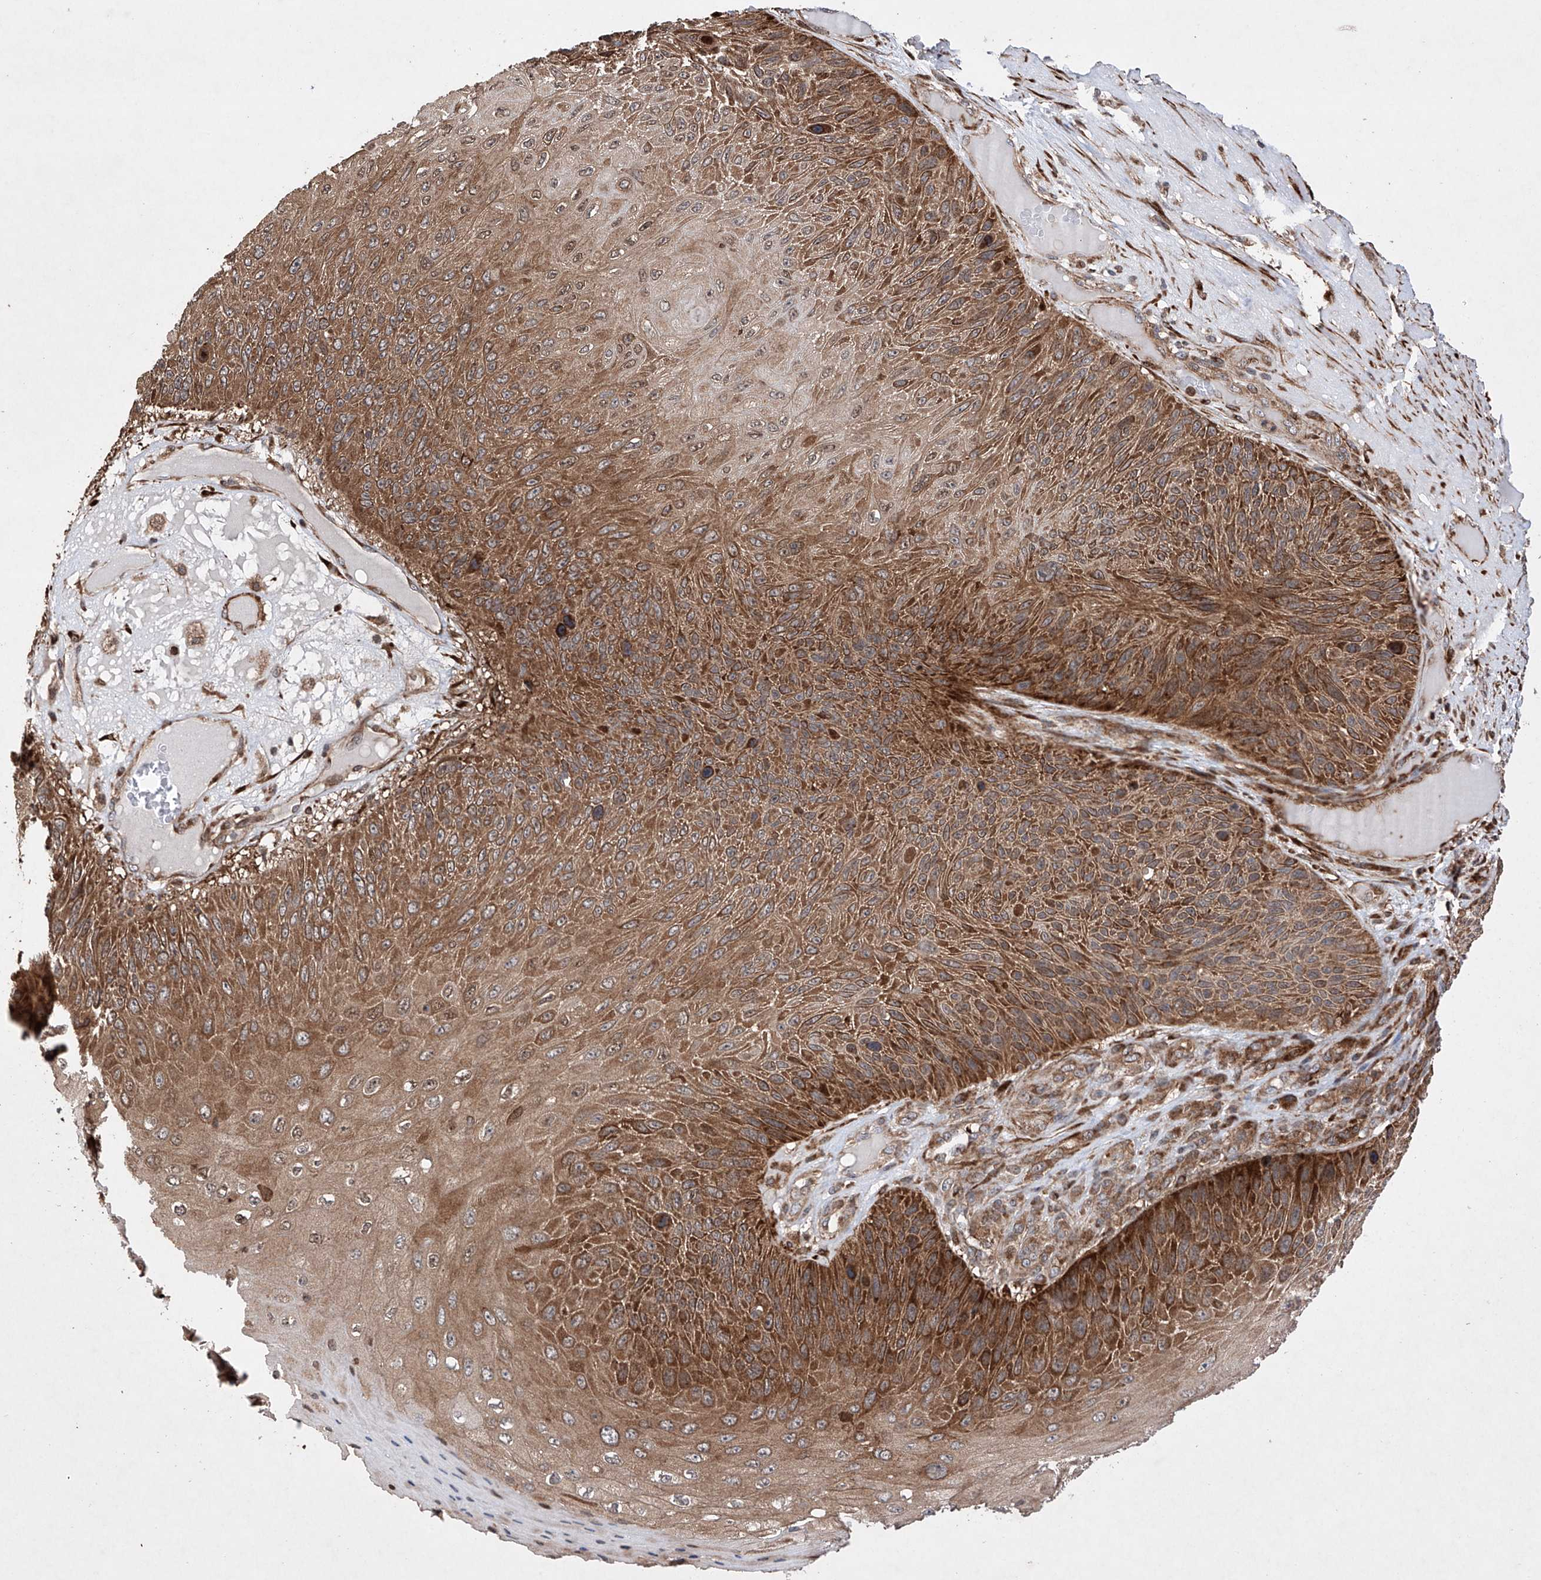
{"staining": {"intensity": "strong", "quantity": ">75%", "location": "cytoplasmic/membranous"}, "tissue": "skin cancer", "cell_type": "Tumor cells", "image_type": "cancer", "snomed": [{"axis": "morphology", "description": "Squamous cell carcinoma, NOS"}, {"axis": "topography", "description": "Skin"}], "caption": "About >75% of tumor cells in human skin squamous cell carcinoma exhibit strong cytoplasmic/membranous protein positivity as visualized by brown immunohistochemical staining.", "gene": "TIMM23", "patient": {"sex": "female", "age": 88}}